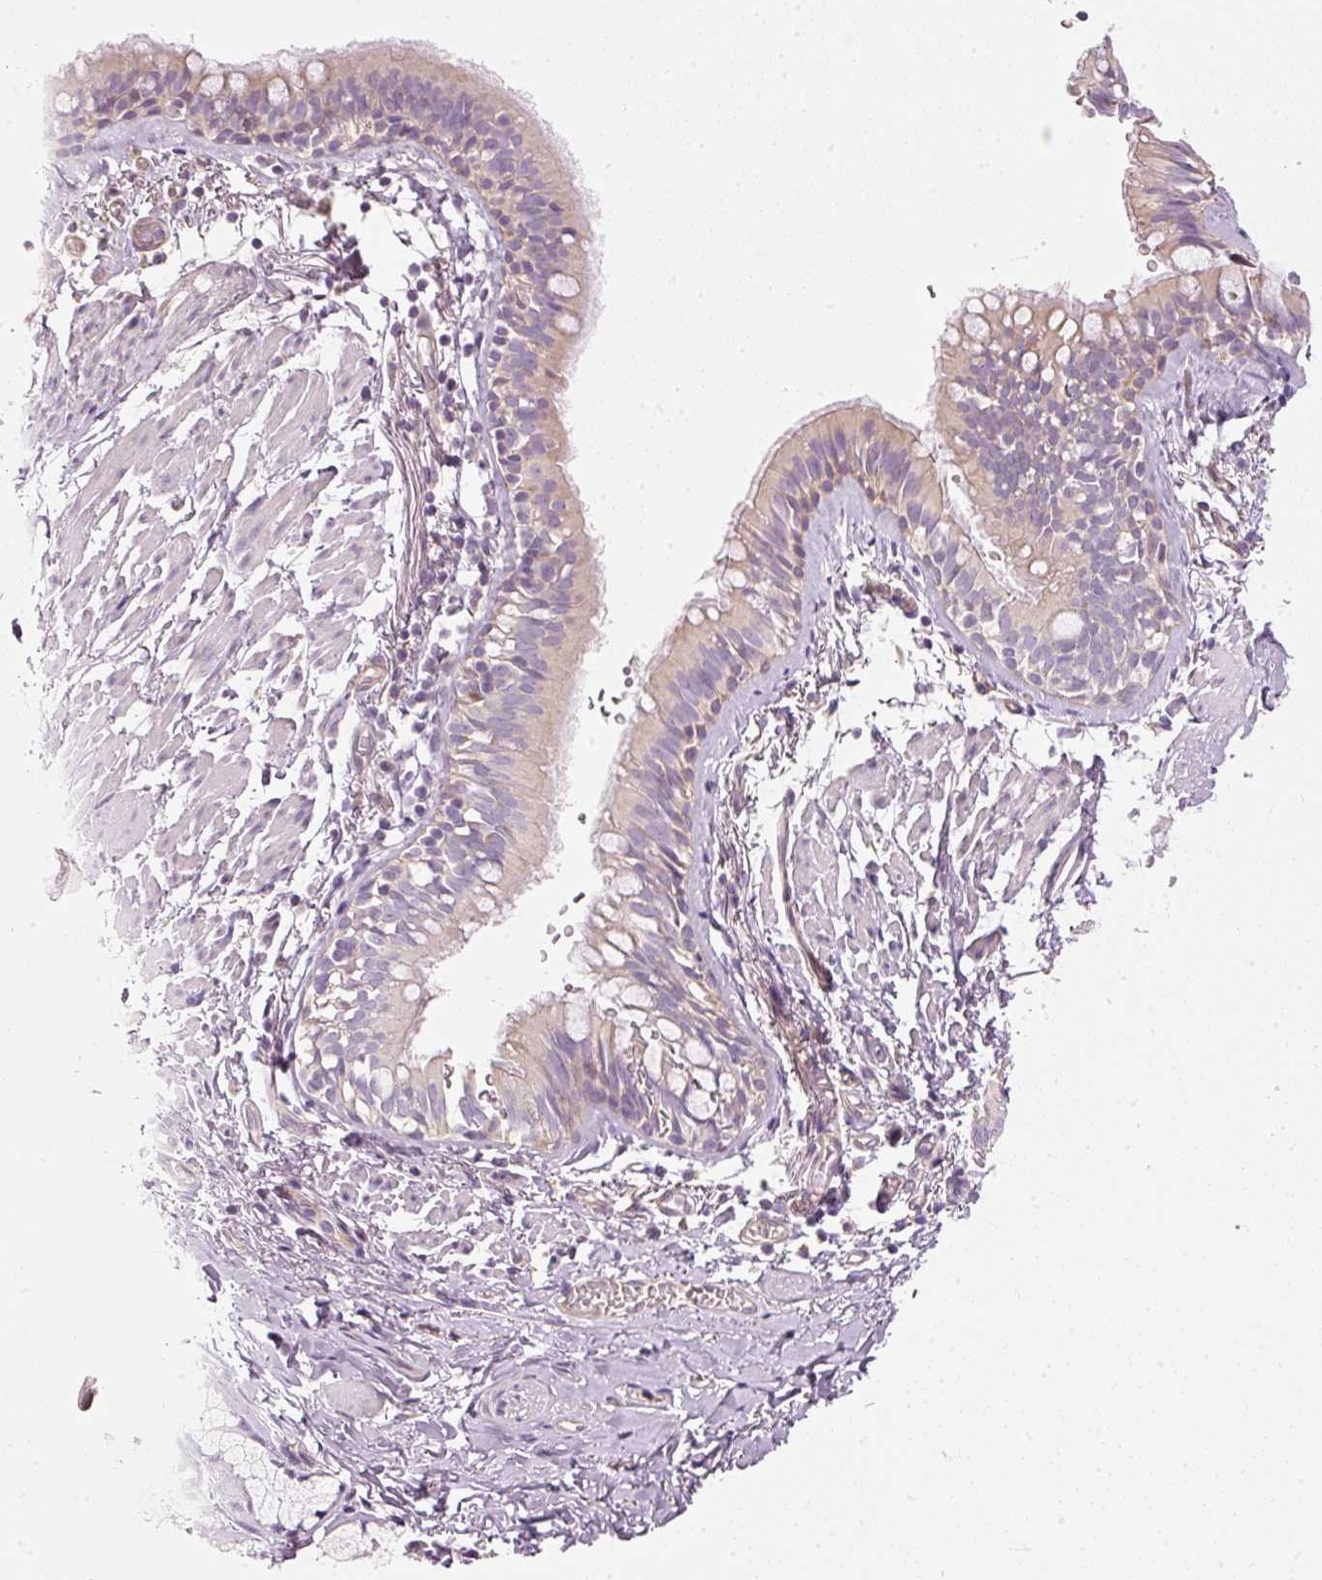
{"staining": {"intensity": "weak", "quantity": "<25%", "location": "cytoplasmic/membranous"}, "tissue": "bronchus", "cell_type": "Respiratory epithelial cells", "image_type": "normal", "snomed": [{"axis": "morphology", "description": "Normal tissue, NOS"}, {"axis": "topography", "description": "Bronchus"}], "caption": "IHC of normal bronchus exhibits no expression in respiratory epithelial cells.", "gene": "OSR2", "patient": {"sex": "male", "age": 67}}